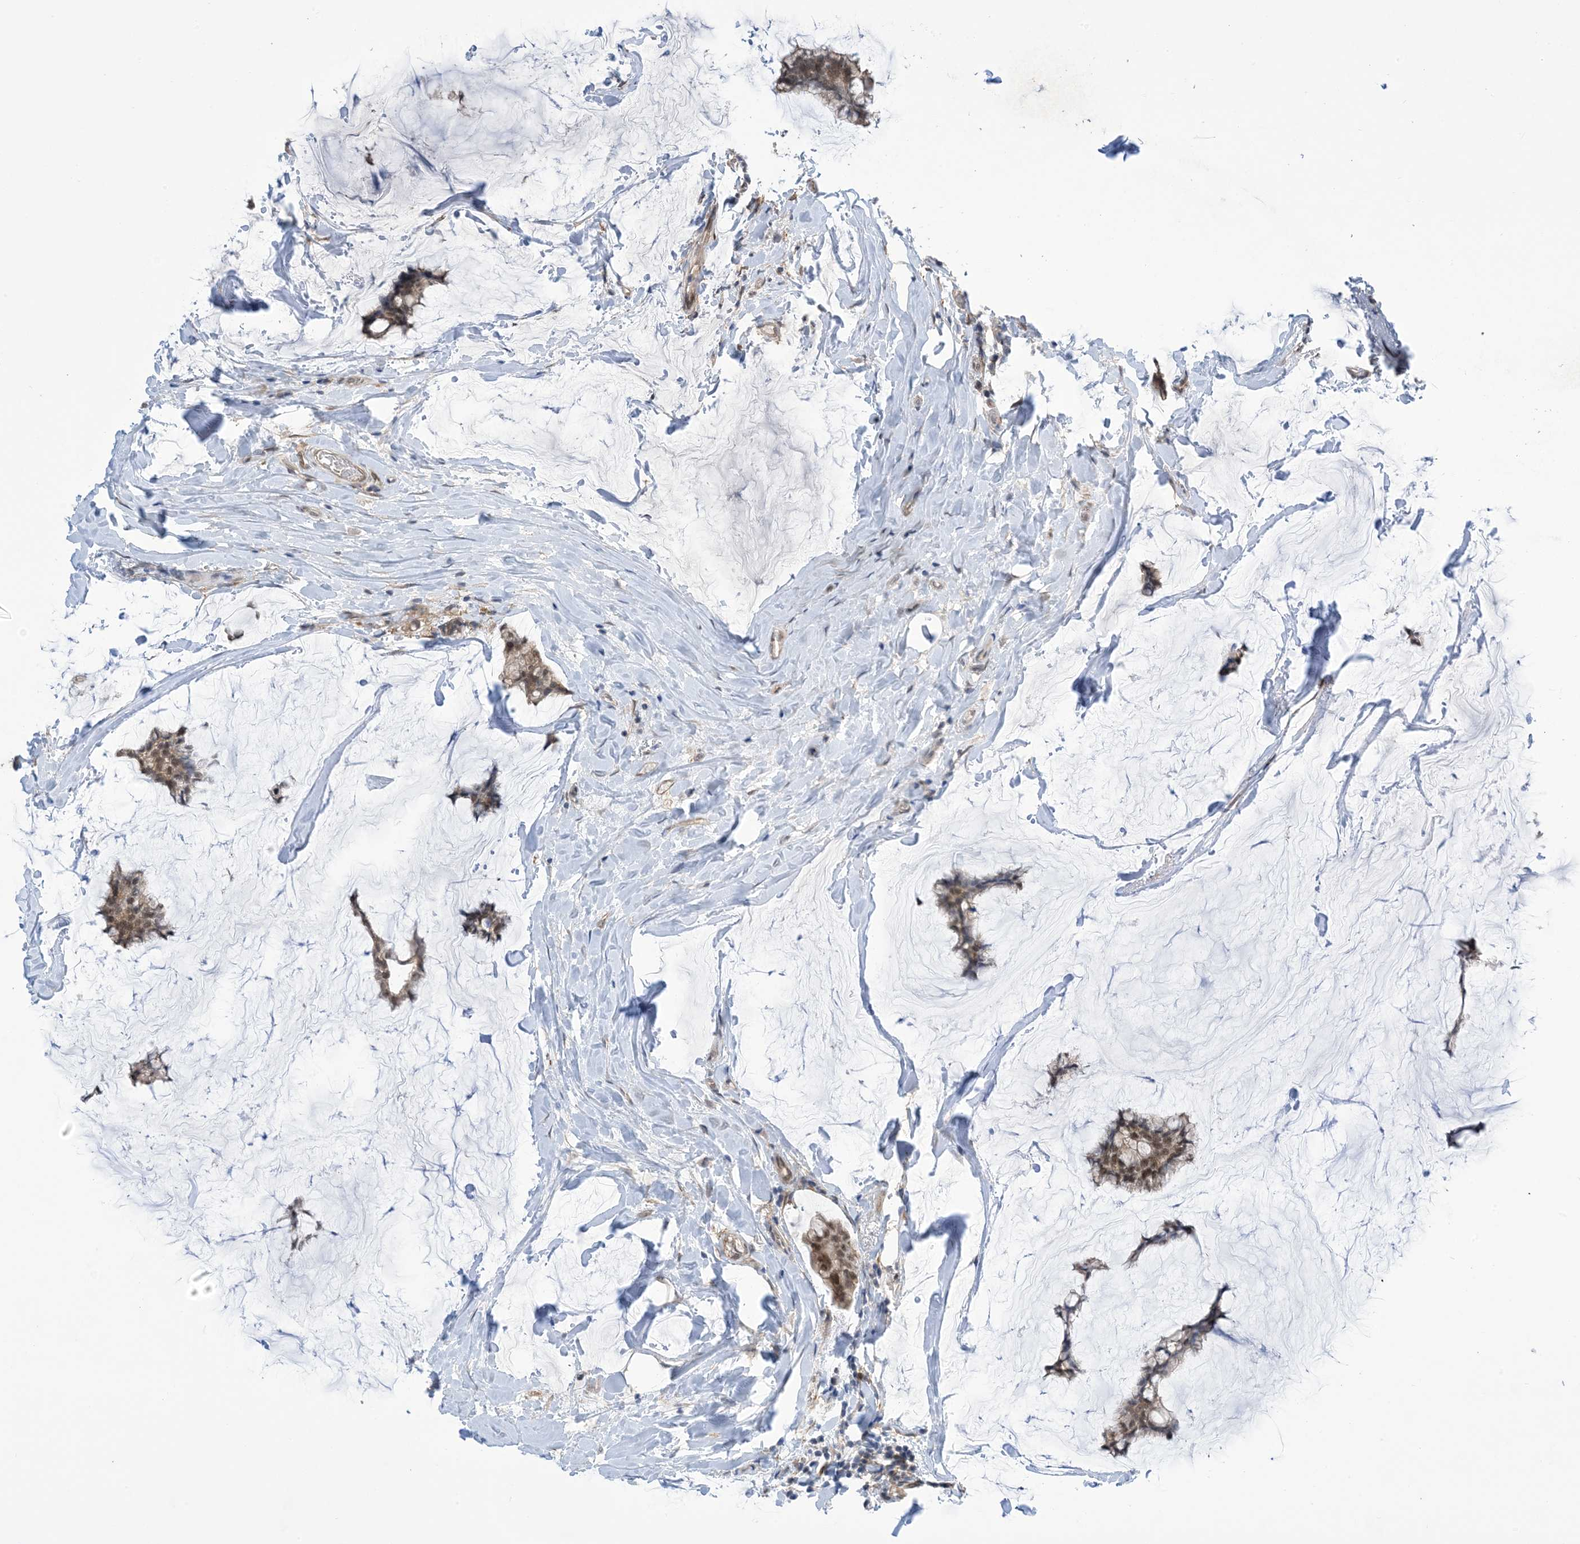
{"staining": {"intensity": "moderate", "quantity": "25%-75%", "location": "nuclear"}, "tissue": "breast cancer", "cell_type": "Tumor cells", "image_type": "cancer", "snomed": [{"axis": "morphology", "description": "Duct carcinoma"}, {"axis": "topography", "description": "Breast"}], "caption": "An image showing moderate nuclear staining in approximately 25%-75% of tumor cells in breast cancer (infiltrating ductal carcinoma), as visualized by brown immunohistochemical staining.", "gene": "ZNF8", "patient": {"sex": "female", "age": 93}}